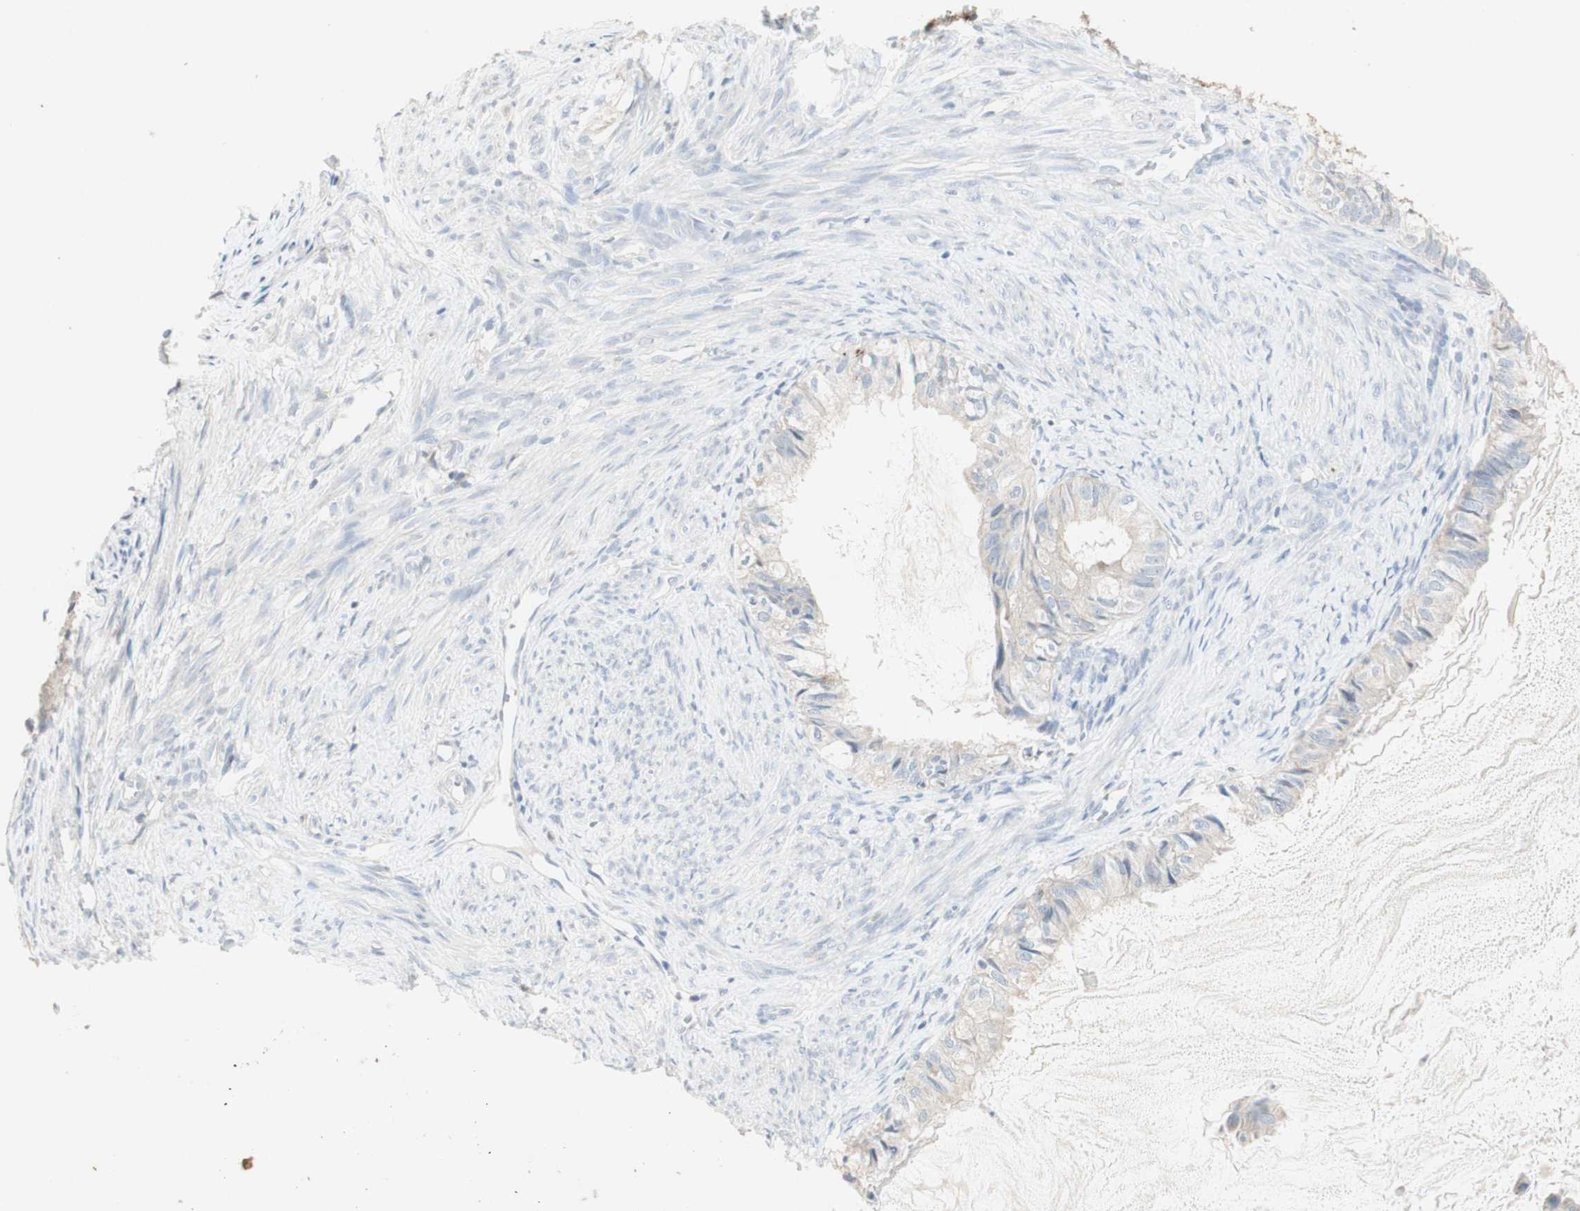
{"staining": {"intensity": "weak", "quantity": "<25%", "location": "cytoplasmic/membranous"}, "tissue": "cervical cancer", "cell_type": "Tumor cells", "image_type": "cancer", "snomed": [{"axis": "morphology", "description": "Normal tissue, NOS"}, {"axis": "morphology", "description": "Adenocarcinoma, NOS"}, {"axis": "topography", "description": "Cervix"}, {"axis": "topography", "description": "Endometrium"}], "caption": "Cervical adenocarcinoma was stained to show a protein in brown. There is no significant positivity in tumor cells.", "gene": "ATP6V1B1", "patient": {"sex": "female", "age": 86}}